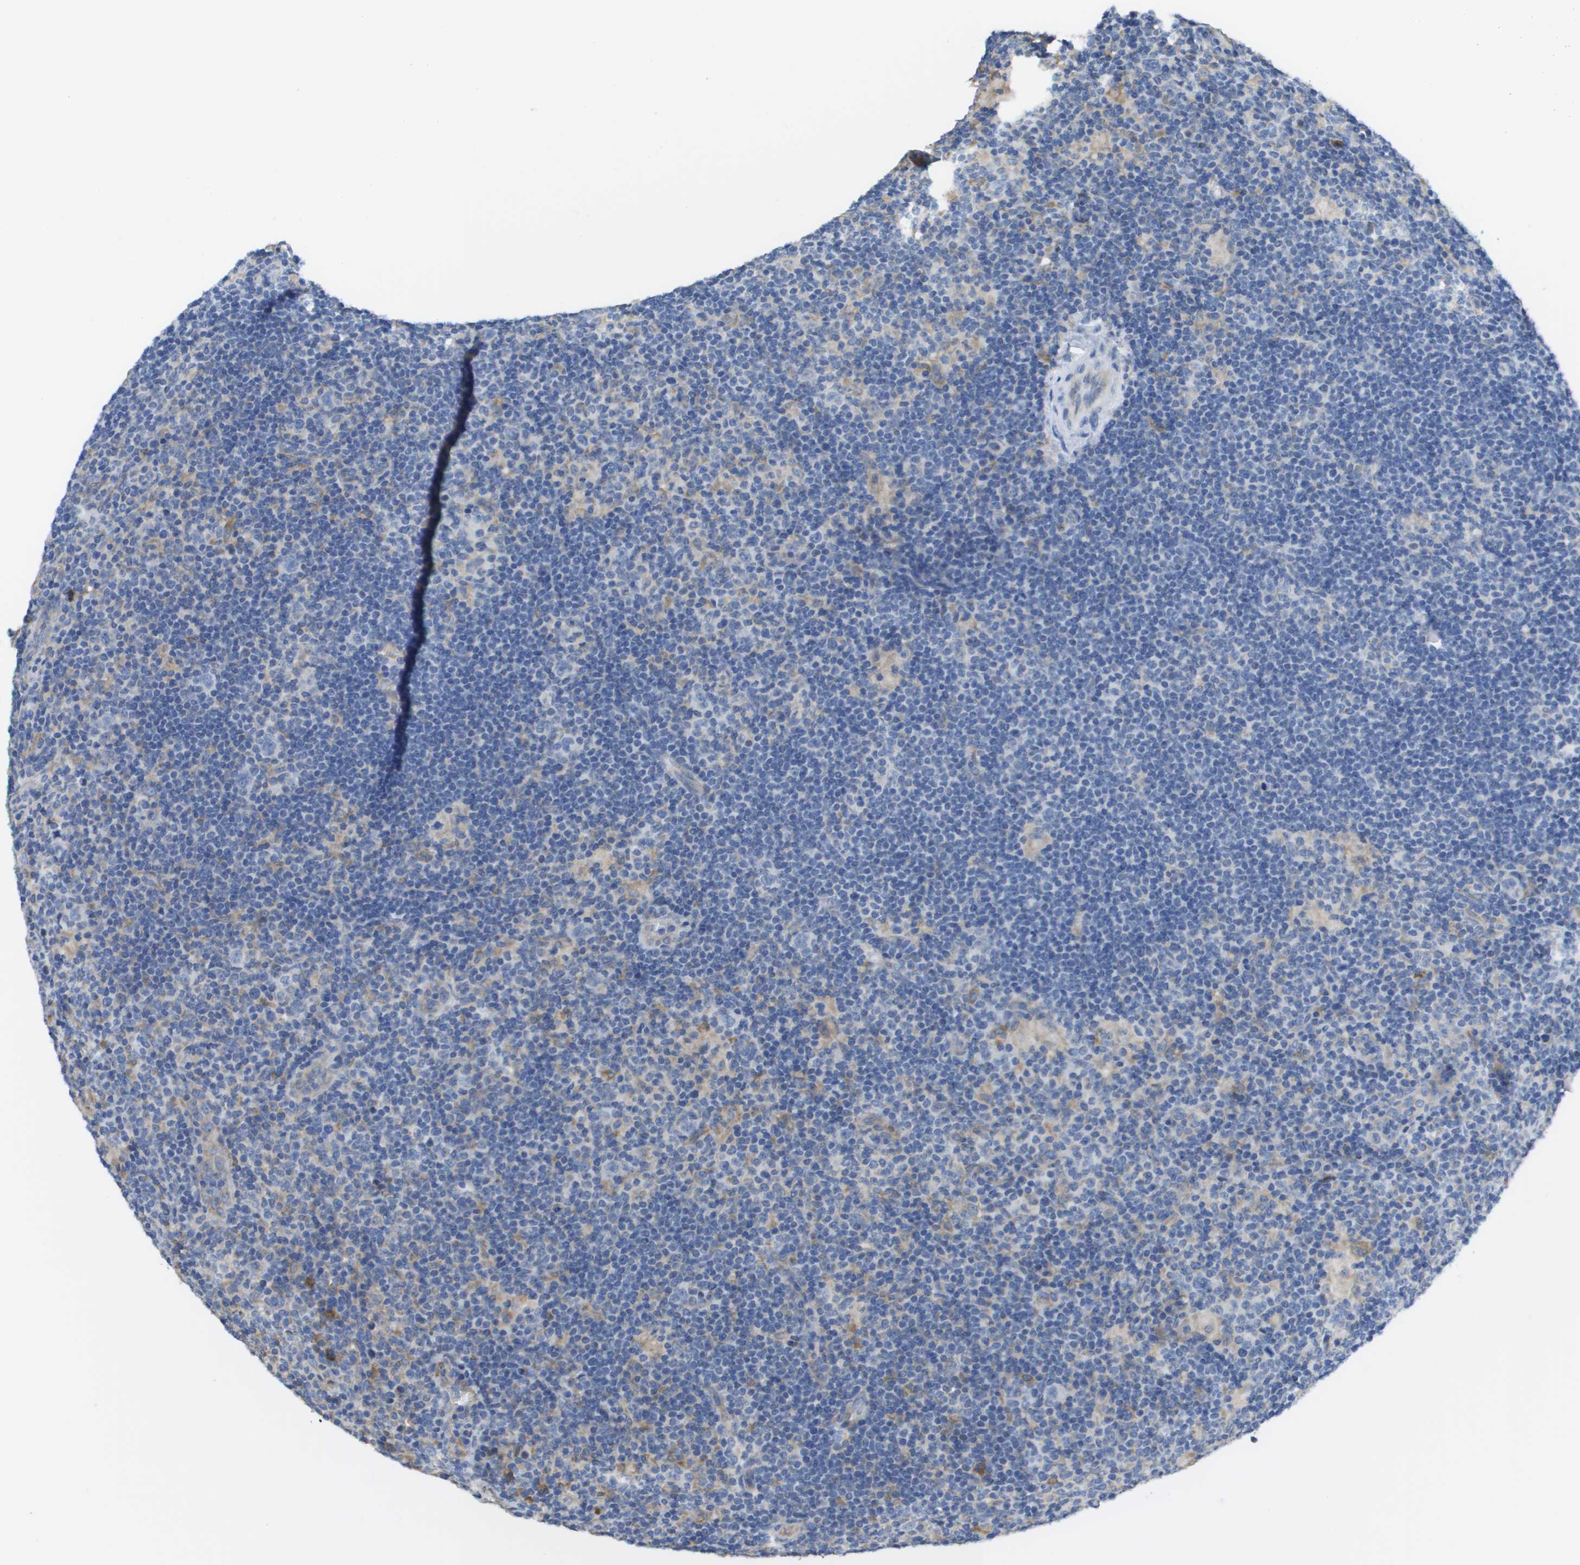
{"staining": {"intensity": "negative", "quantity": "none", "location": "none"}, "tissue": "lymphoma", "cell_type": "Tumor cells", "image_type": "cancer", "snomed": [{"axis": "morphology", "description": "Hodgkin's disease, NOS"}, {"axis": "topography", "description": "Lymph node"}], "caption": "Tumor cells show no significant positivity in lymphoma.", "gene": "SDR42E1", "patient": {"sex": "female", "age": 57}}